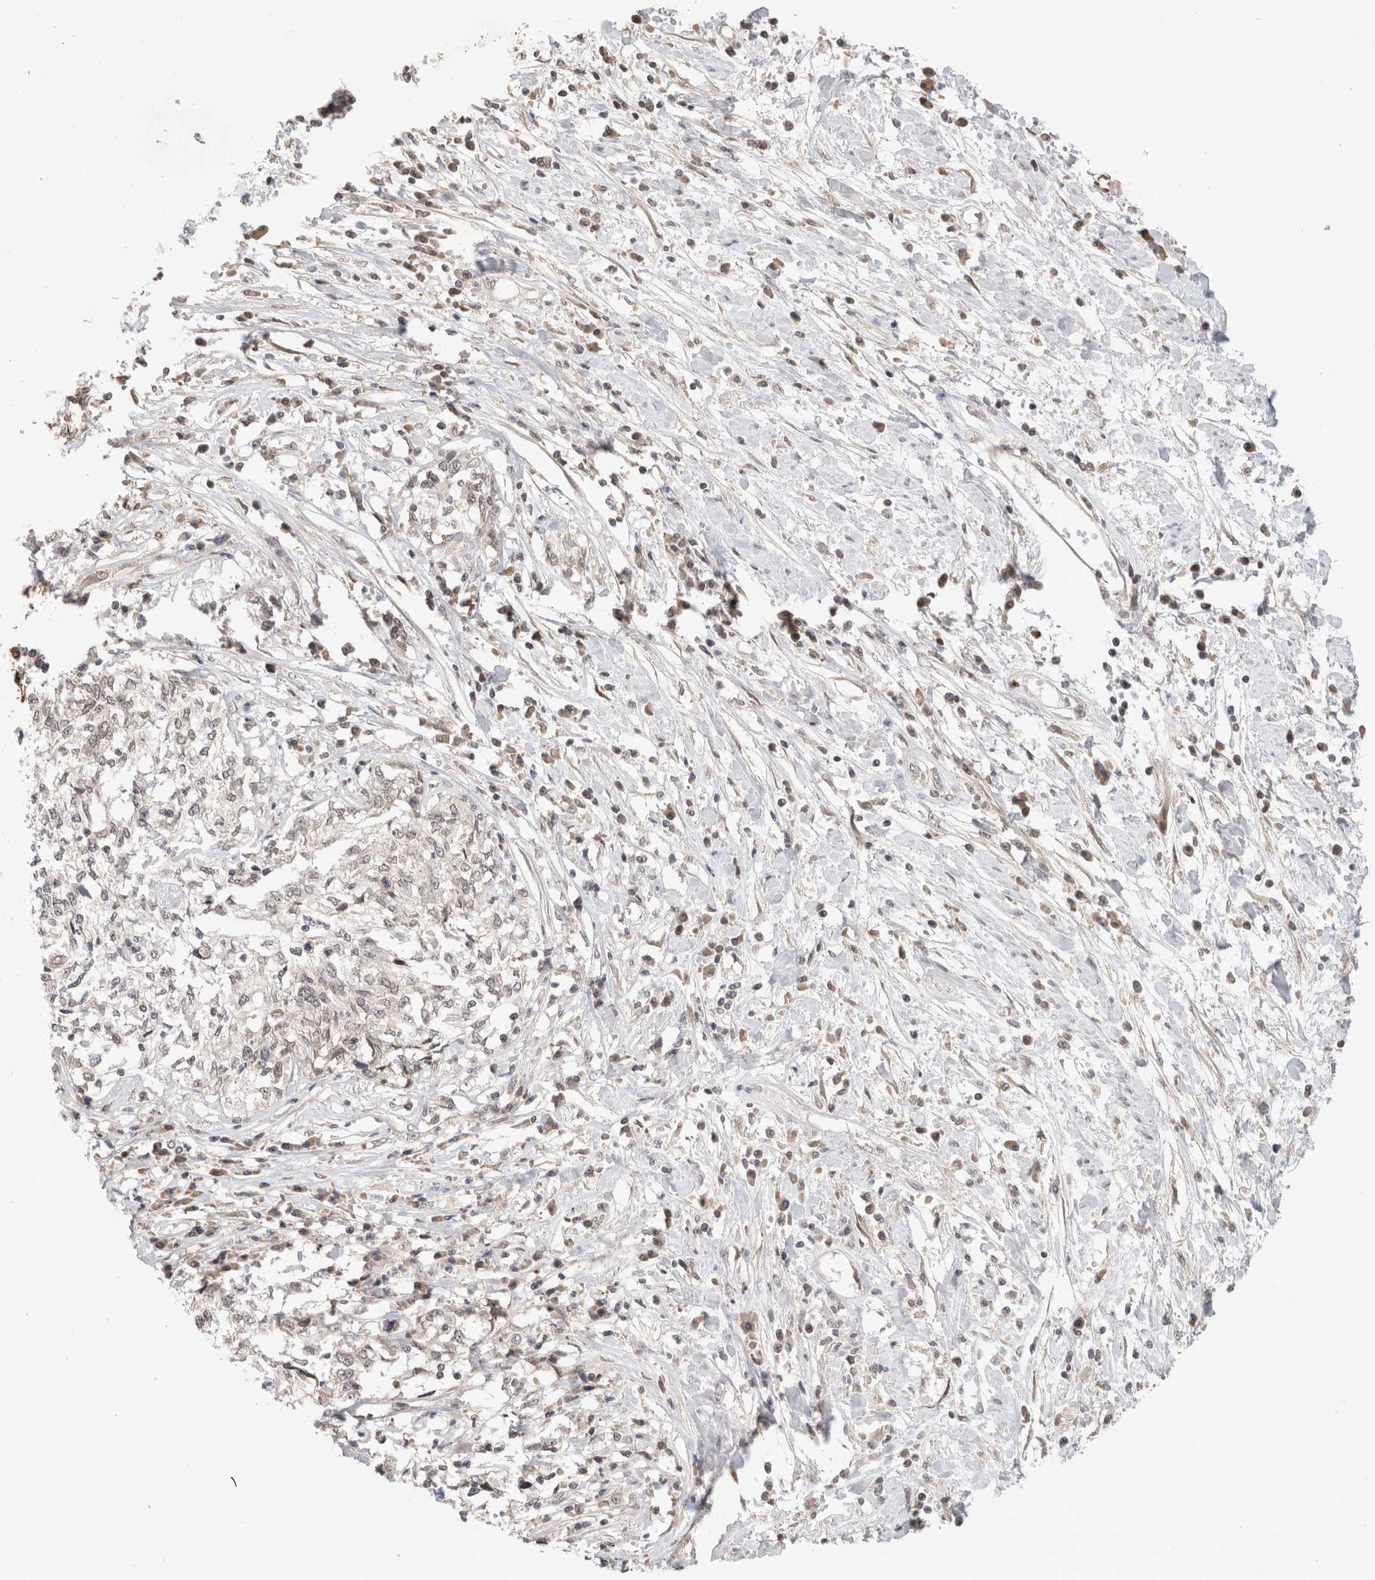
{"staining": {"intensity": "negative", "quantity": "none", "location": "none"}, "tissue": "cervical cancer", "cell_type": "Tumor cells", "image_type": "cancer", "snomed": [{"axis": "morphology", "description": "Squamous cell carcinoma, NOS"}, {"axis": "topography", "description": "Cervix"}], "caption": "Human cervical squamous cell carcinoma stained for a protein using IHC shows no expression in tumor cells.", "gene": "SYDE2", "patient": {"sex": "female", "age": 57}}